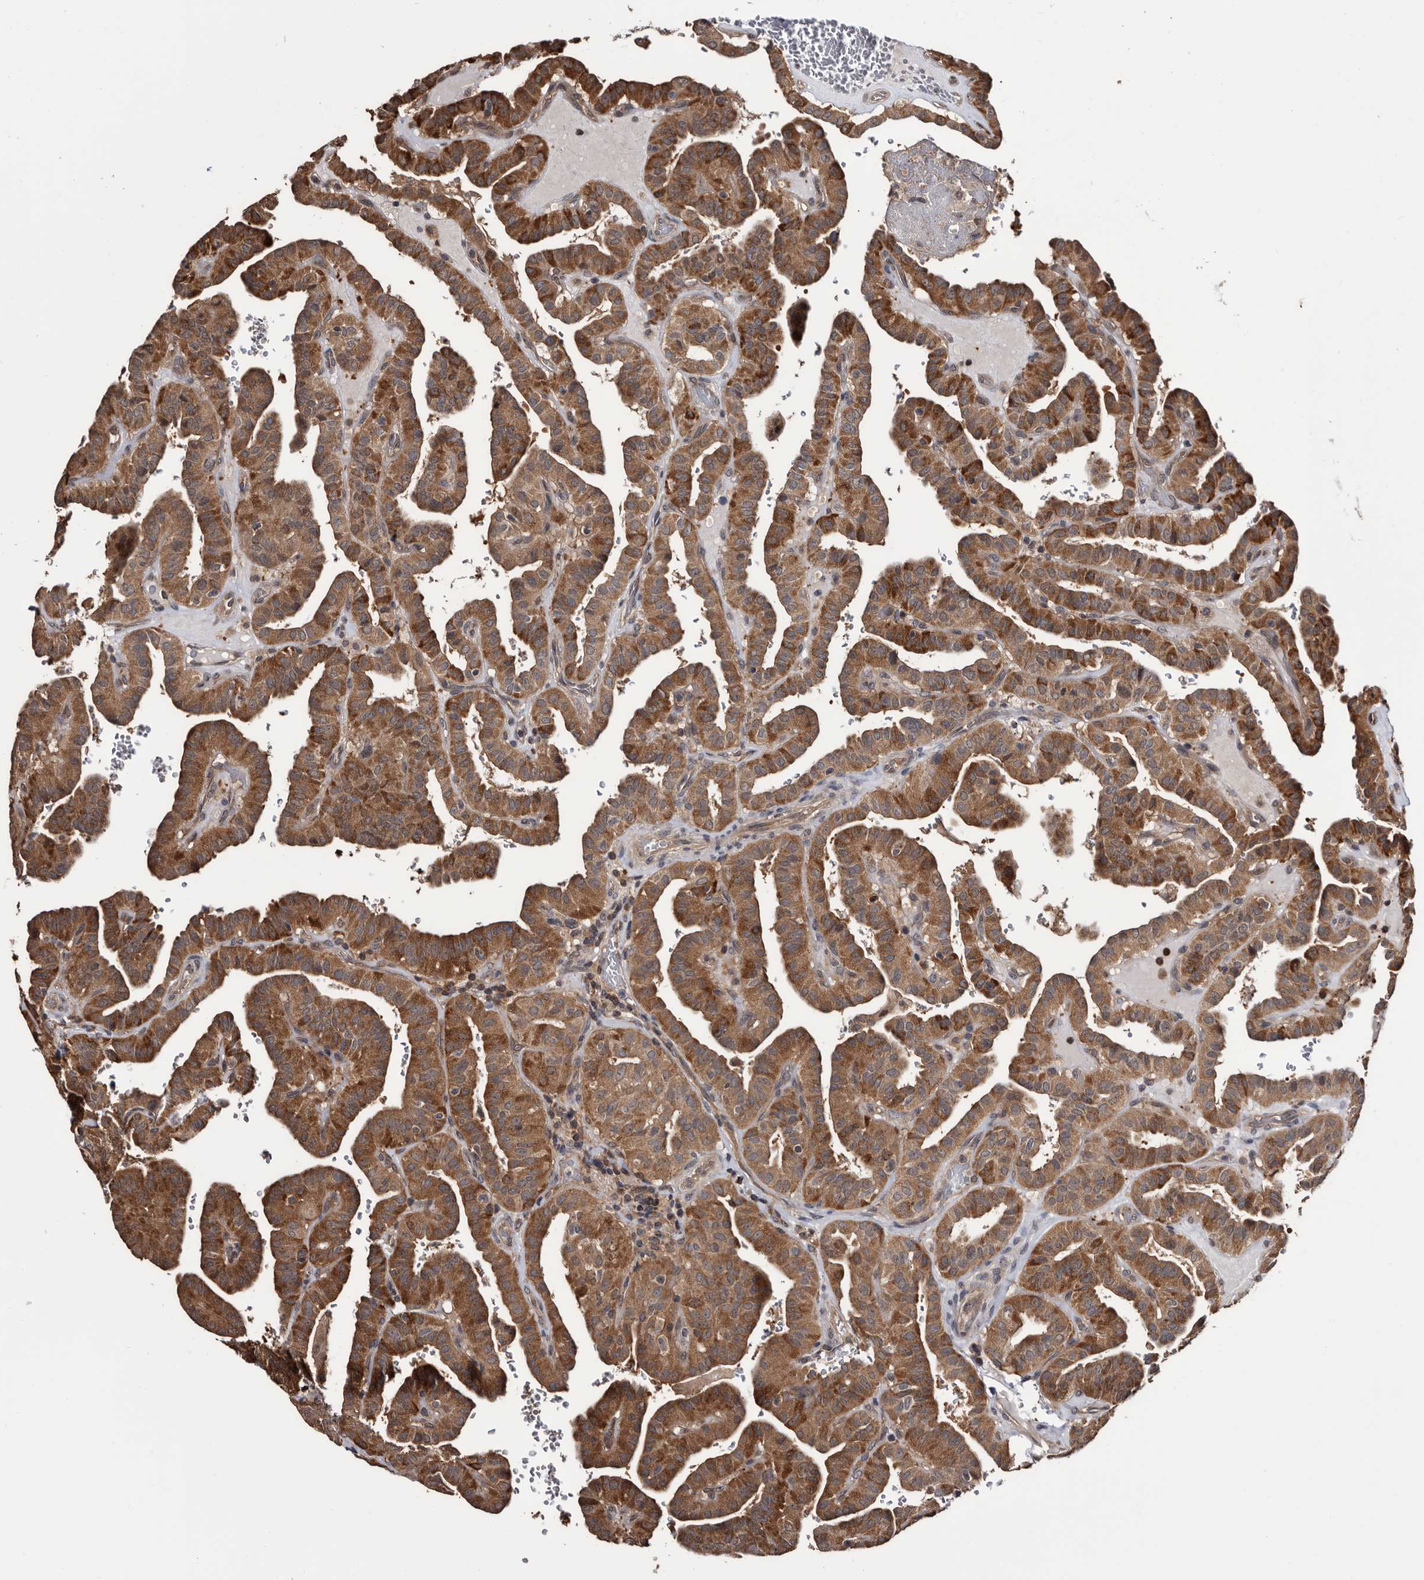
{"staining": {"intensity": "moderate", "quantity": ">75%", "location": "cytoplasmic/membranous"}, "tissue": "thyroid cancer", "cell_type": "Tumor cells", "image_type": "cancer", "snomed": [{"axis": "morphology", "description": "Papillary adenocarcinoma, NOS"}, {"axis": "topography", "description": "Thyroid gland"}], "caption": "DAB immunohistochemical staining of thyroid papillary adenocarcinoma reveals moderate cytoplasmic/membranous protein expression in approximately >75% of tumor cells.", "gene": "TTI2", "patient": {"sex": "male", "age": 77}}